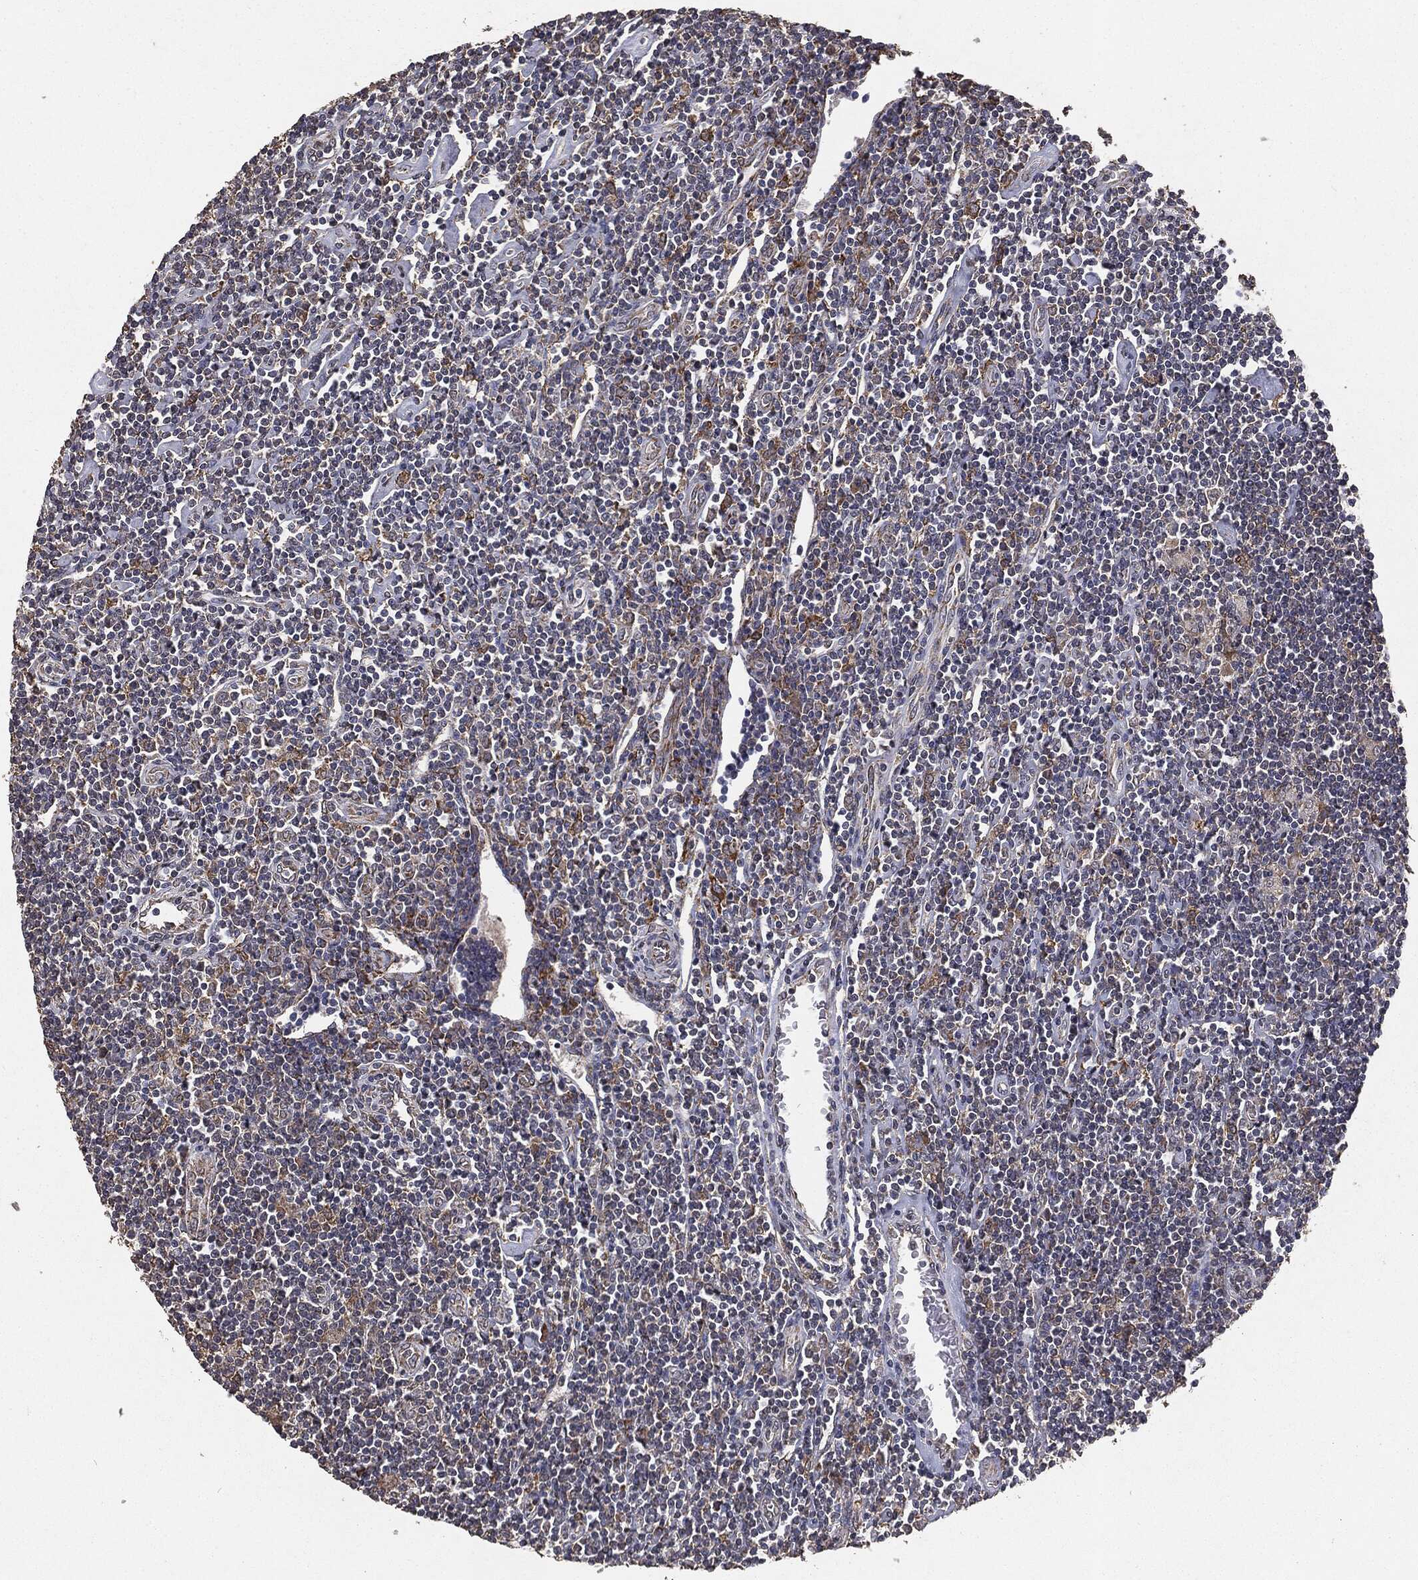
{"staining": {"intensity": "negative", "quantity": "none", "location": "none"}, "tissue": "lymphoma", "cell_type": "Tumor cells", "image_type": "cancer", "snomed": [{"axis": "morphology", "description": "Hodgkin's disease, NOS"}, {"axis": "topography", "description": "Lymph node"}], "caption": "The image demonstrates no significant staining in tumor cells of lymphoma. (DAB (3,3'-diaminobenzidine) IHC visualized using brightfield microscopy, high magnification).", "gene": "MTOR", "patient": {"sex": "male", "age": 40}}